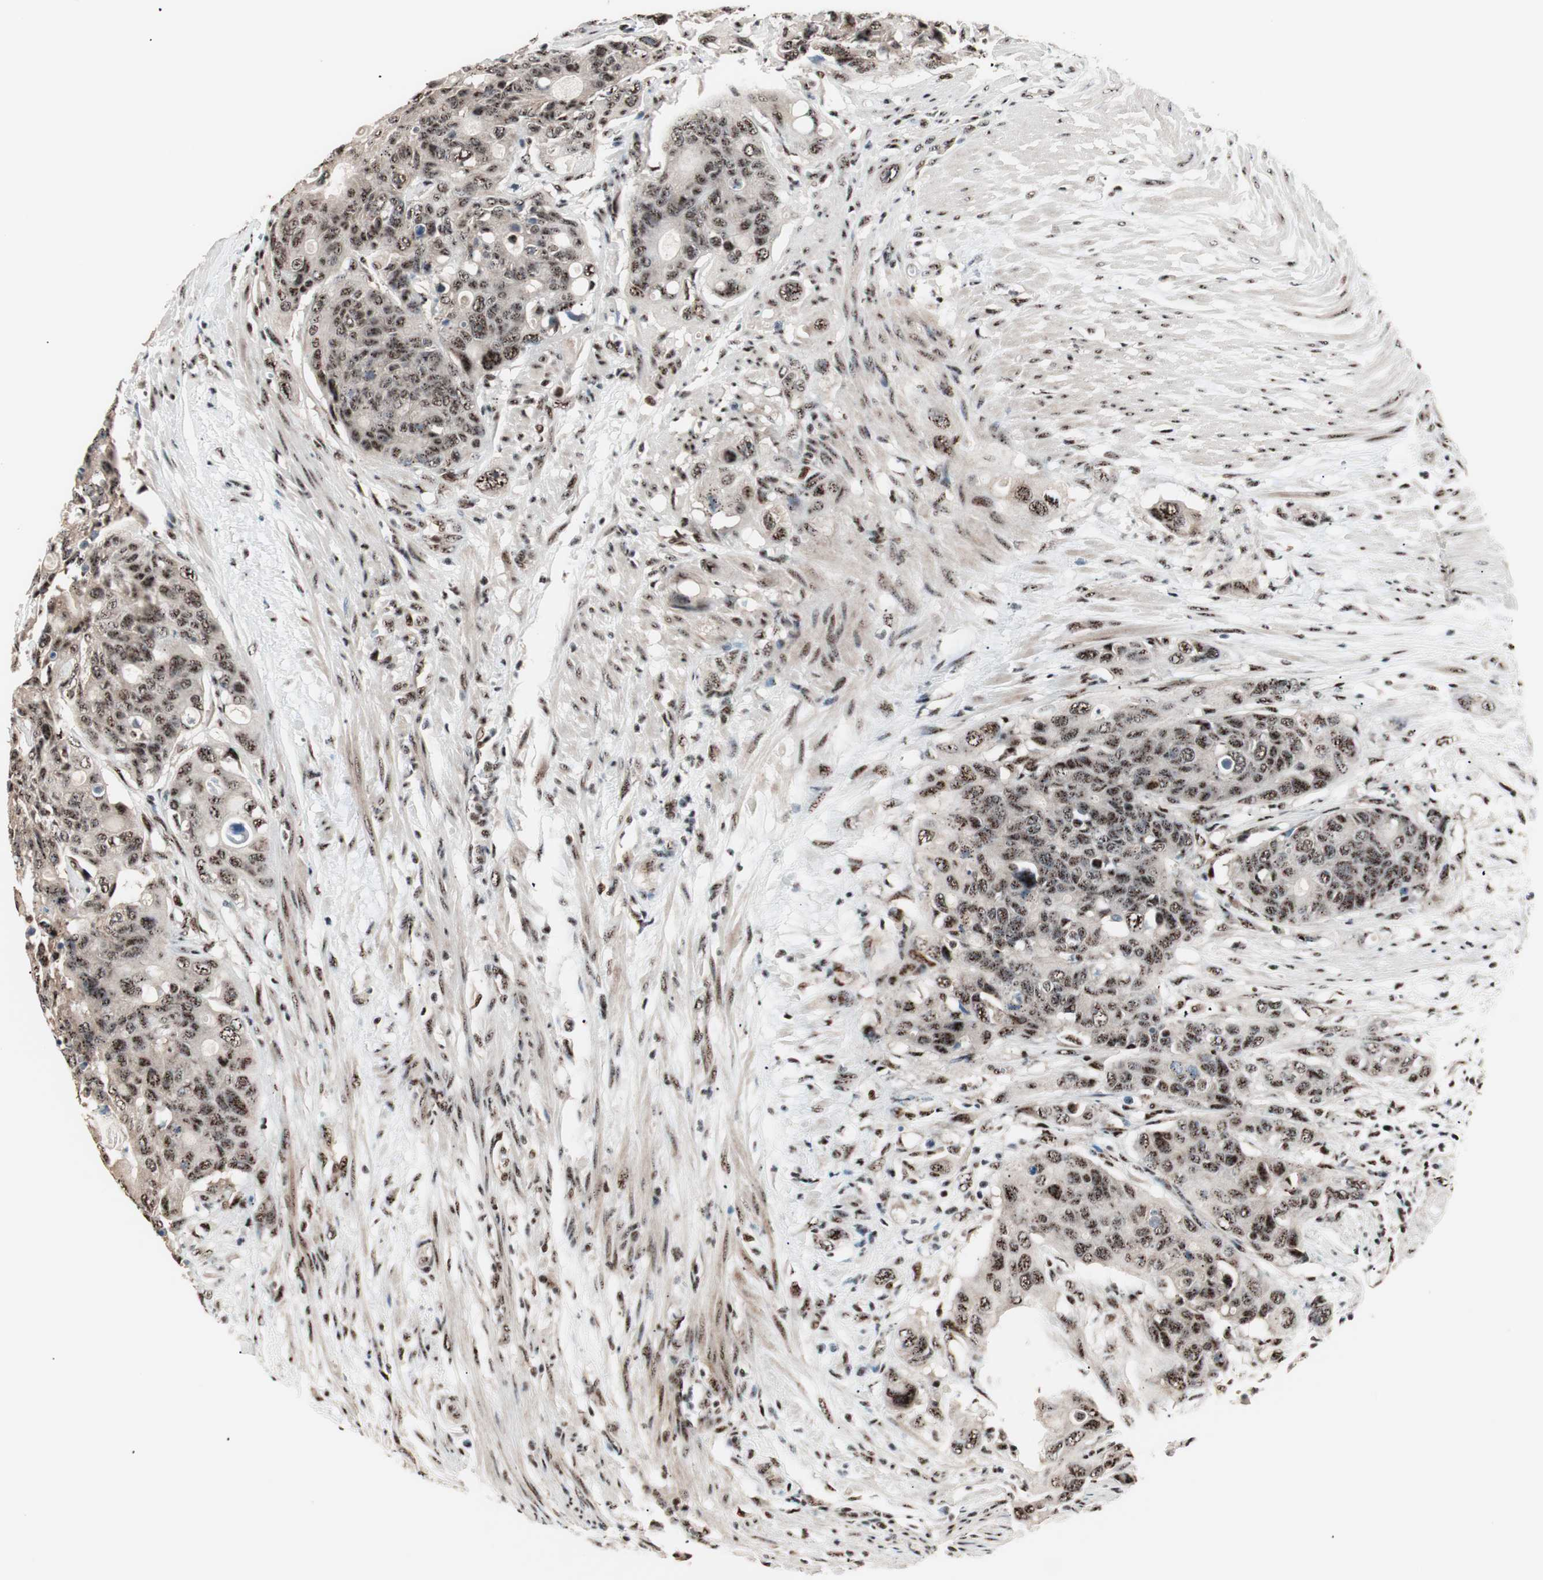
{"staining": {"intensity": "strong", "quantity": ">75%", "location": "nuclear"}, "tissue": "colorectal cancer", "cell_type": "Tumor cells", "image_type": "cancer", "snomed": [{"axis": "morphology", "description": "Adenocarcinoma, NOS"}, {"axis": "topography", "description": "Colon"}], "caption": "This image shows IHC staining of colorectal cancer (adenocarcinoma), with high strong nuclear positivity in approximately >75% of tumor cells.", "gene": "NR5A2", "patient": {"sex": "female", "age": 57}}